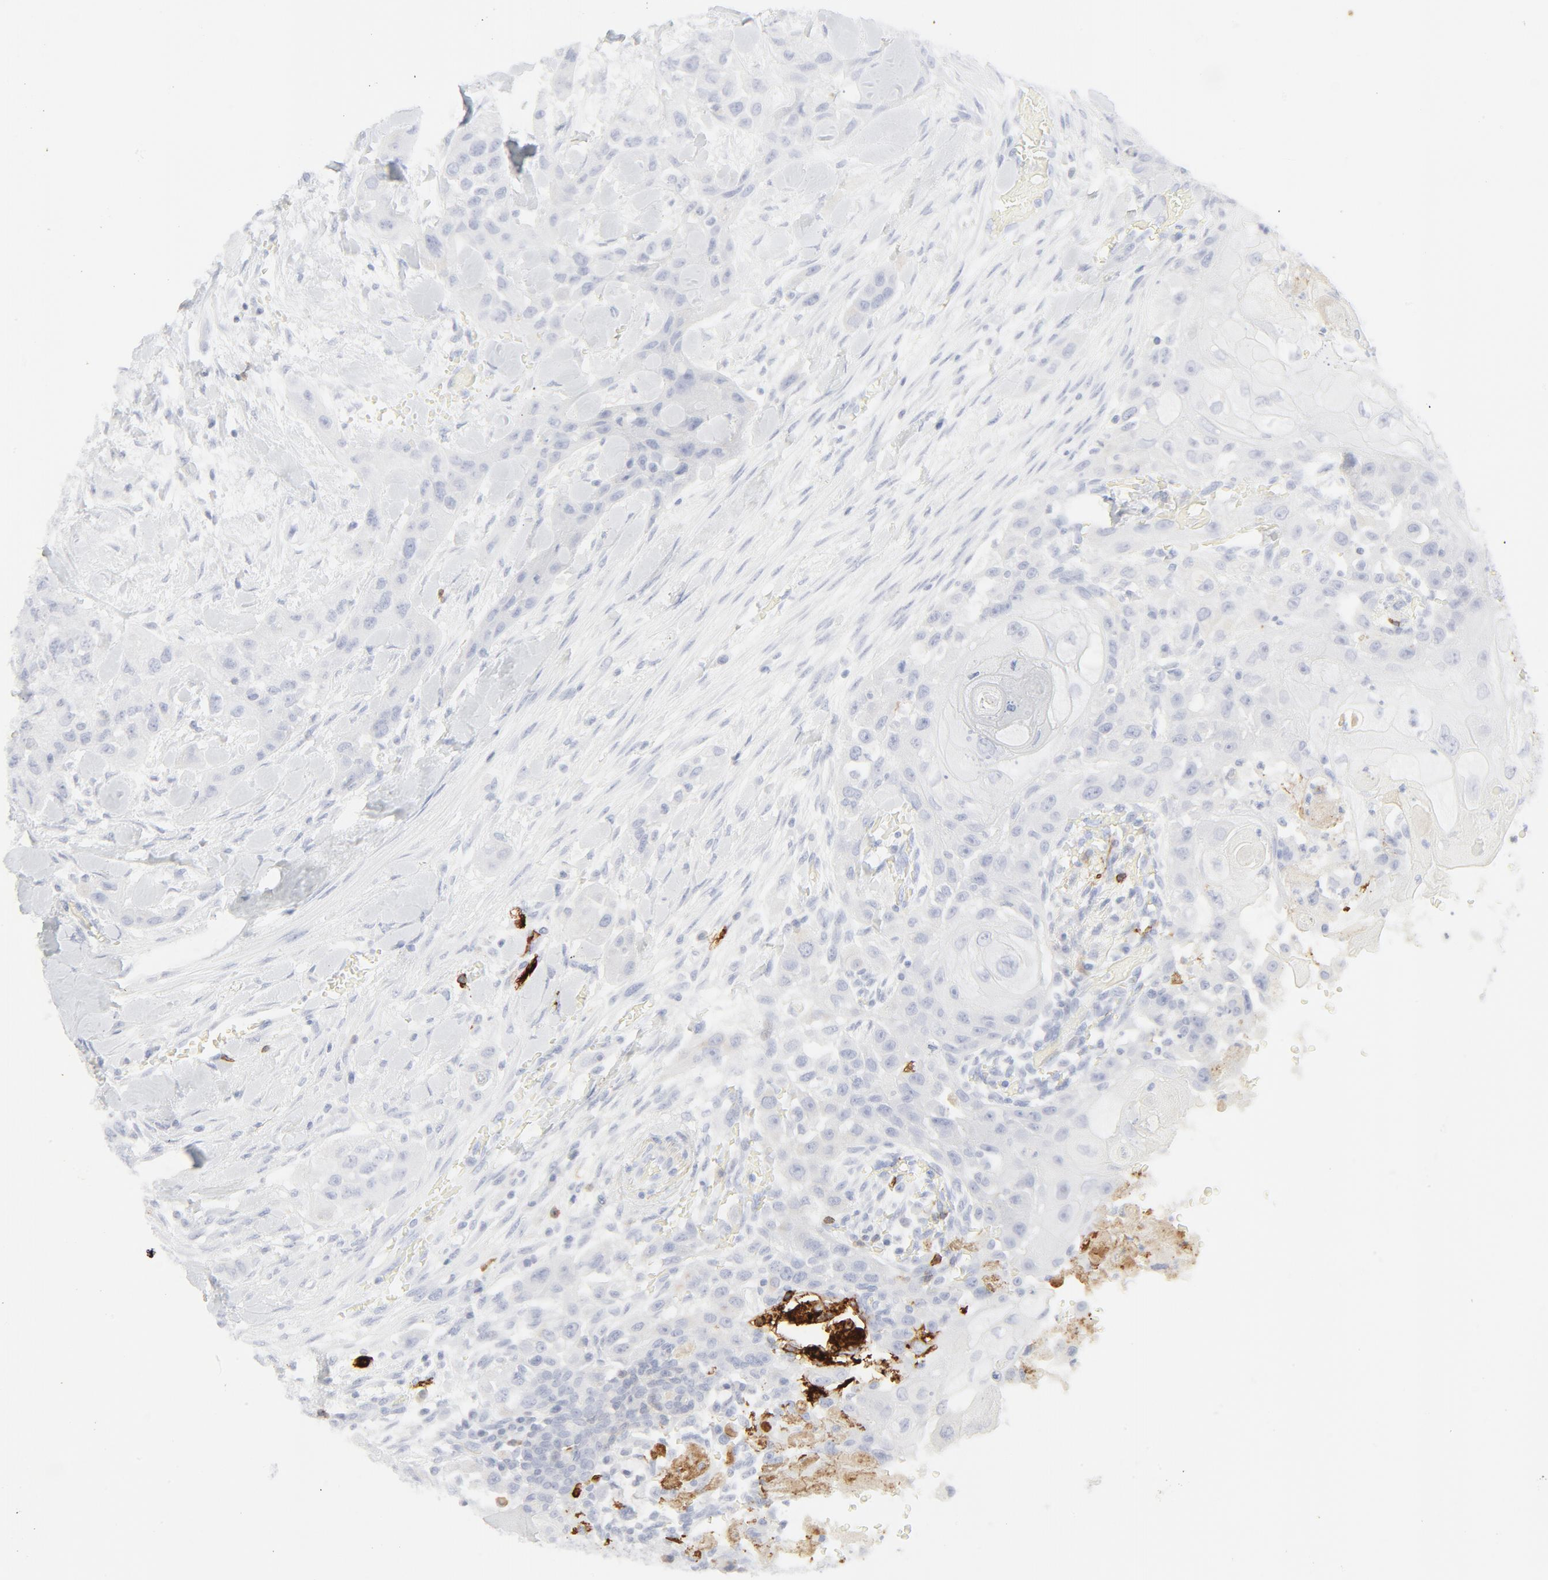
{"staining": {"intensity": "strong", "quantity": "<25%", "location": "cytoplasmic/membranous"}, "tissue": "head and neck cancer", "cell_type": "Tumor cells", "image_type": "cancer", "snomed": [{"axis": "morphology", "description": "Neoplasm, malignant, NOS"}, {"axis": "topography", "description": "Salivary gland"}, {"axis": "topography", "description": "Head-Neck"}], "caption": "Head and neck cancer (neoplasm (malignant)) stained with IHC demonstrates strong cytoplasmic/membranous expression in about <25% of tumor cells.", "gene": "CCR7", "patient": {"sex": "male", "age": 43}}